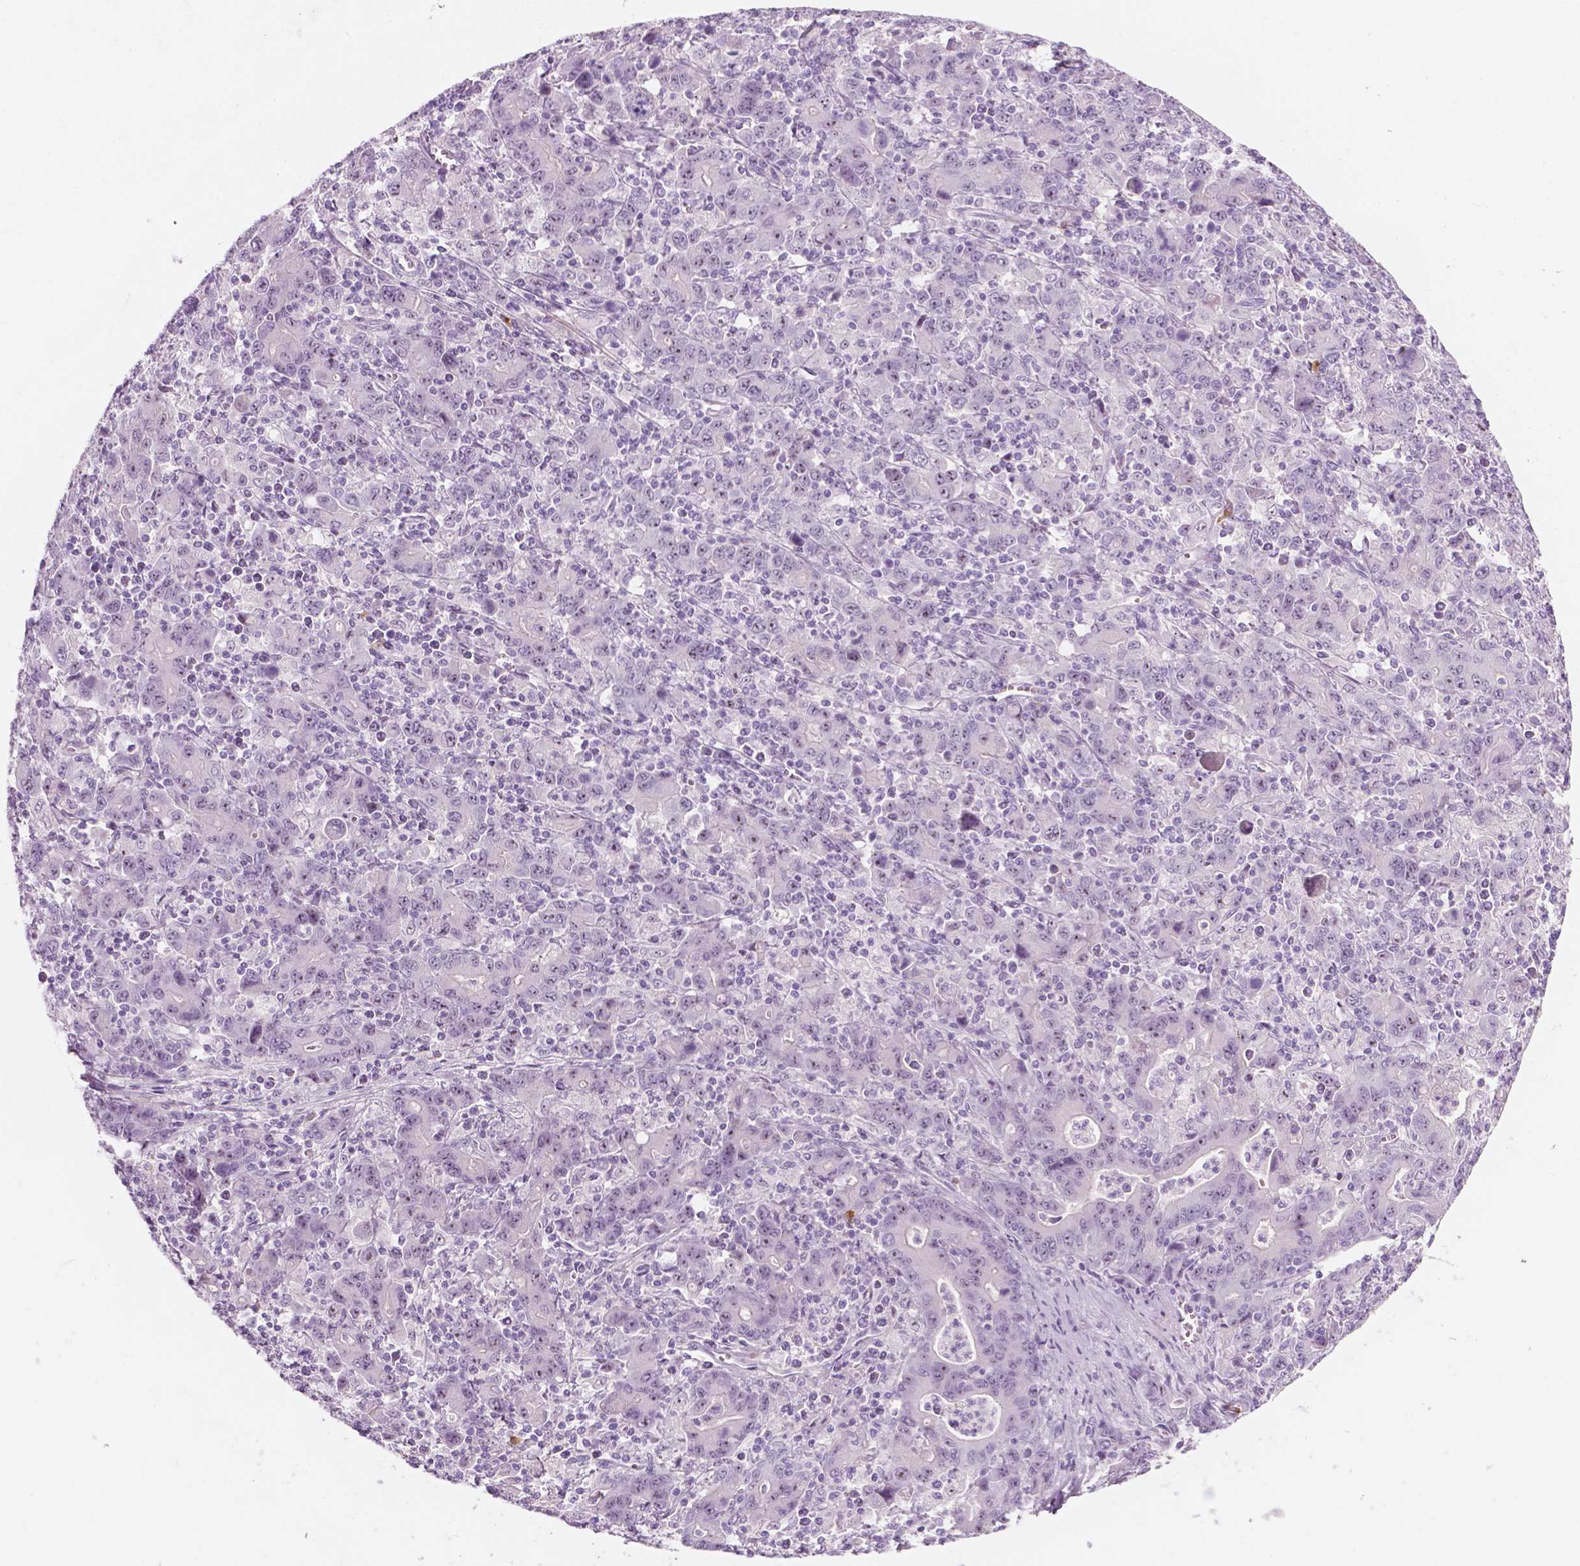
{"staining": {"intensity": "negative", "quantity": "none", "location": "none"}, "tissue": "stomach cancer", "cell_type": "Tumor cells", "image_type": "cancer", "snomed": [{"axis": "morphology", "description": "Adenocarcinoma, NOS"}, {"axis": "topography", "description": "Stomach, upper"}], "caption": "Human stomach adenocarcinoma stained for a protein using IHC exhibits no staining in tumor cells.", "gene": "ZNF853", "patient": {"sex": "male", "age": 69}}